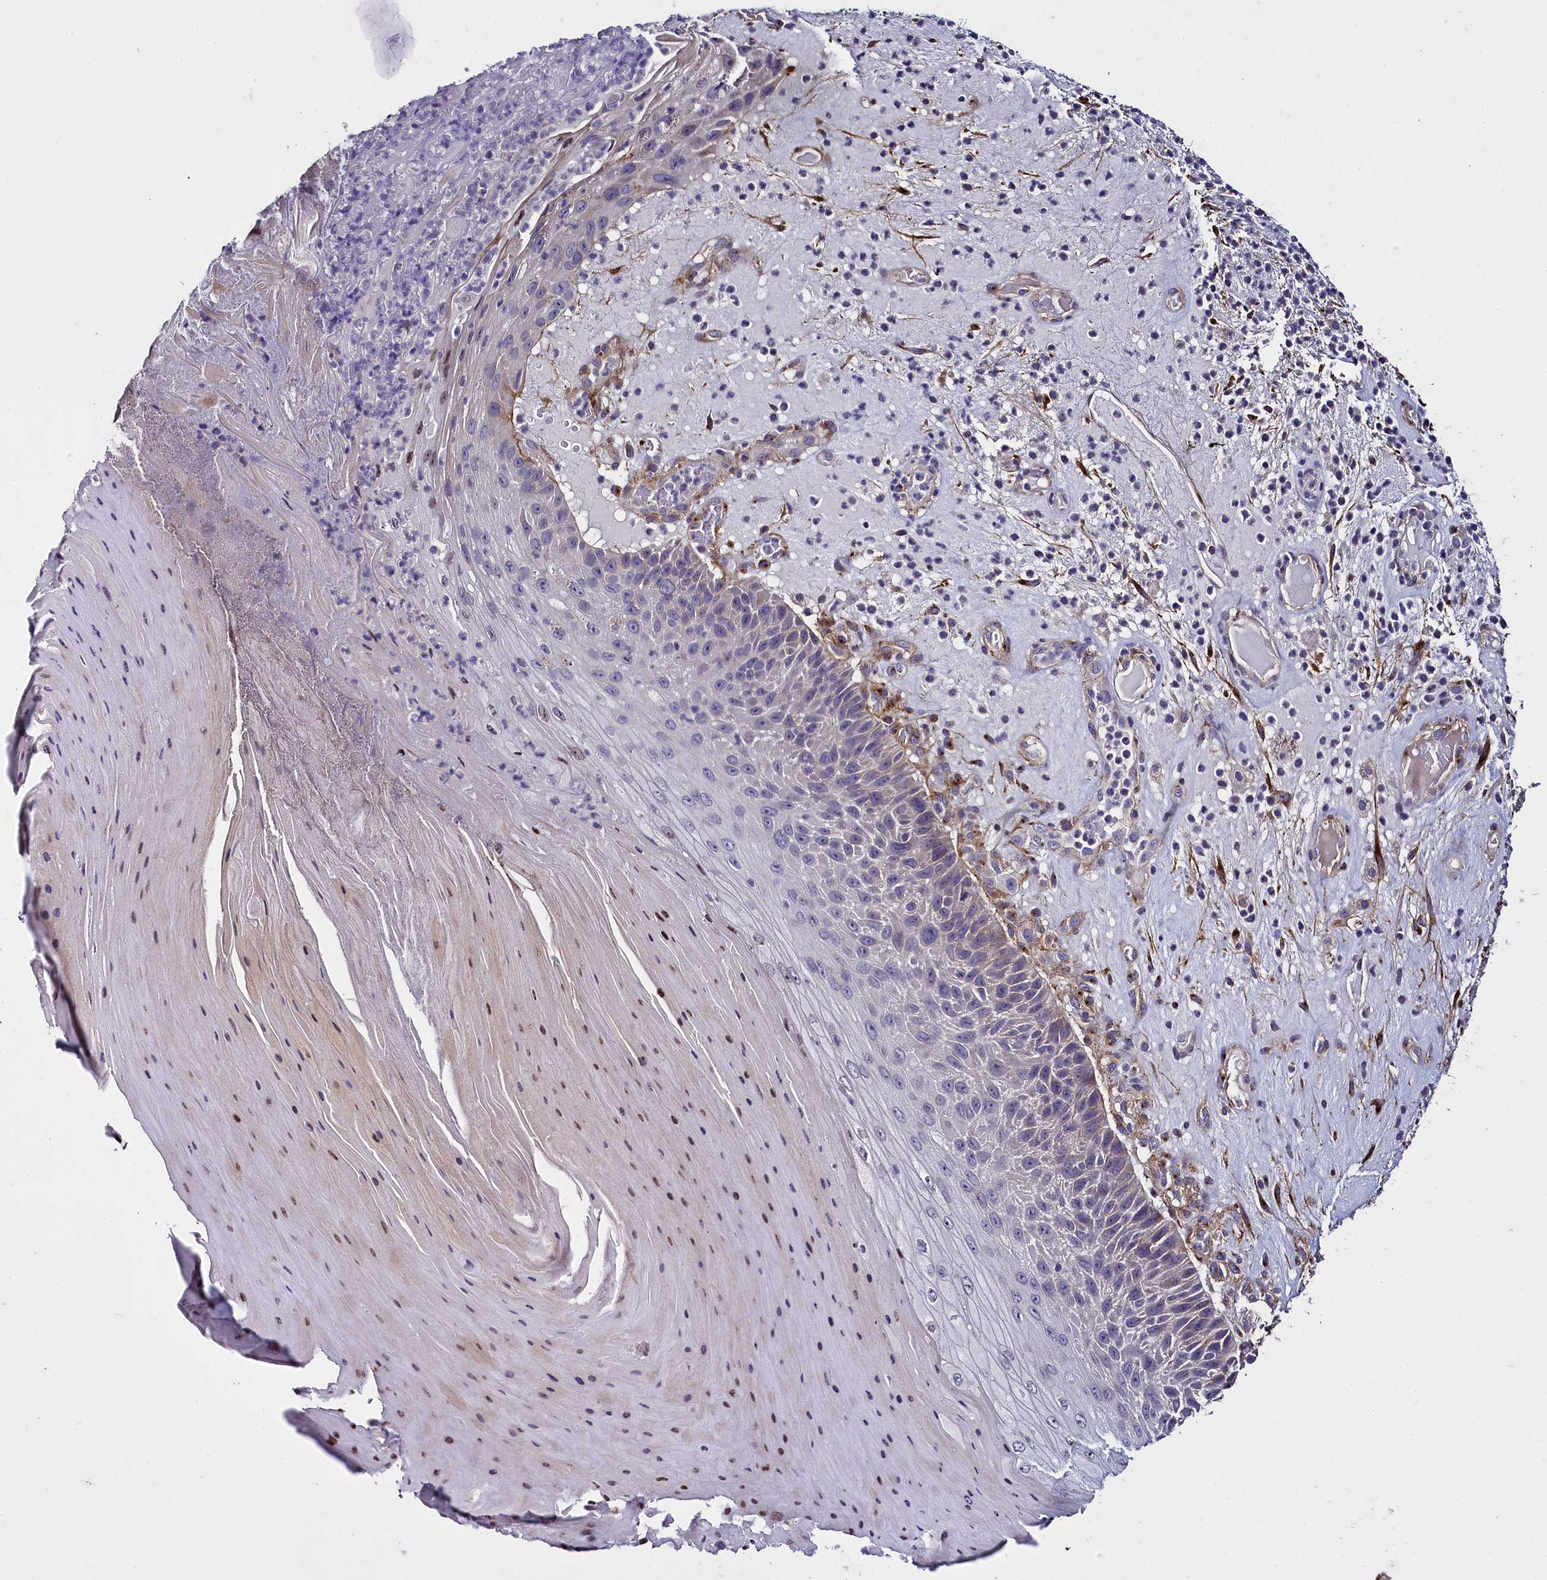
{"staining": {"intensity": "negative", "quantity": "none", "location": "none"}, "tissue": "skin cancer", "cell_type": "Tumor cells", "image_type": "cancer", "snomed": [{"axis": "morphology", "description": "Squamous cell carcinoma, NOS"}, {"axis": "topography", "description": "Skin"}], "caption": "Tumor cells are negative for protein expression in human skin cancer (squamous cell carcinoma).", "gene": "MRC2", "patient": {"sex": "female", "age": 88}}